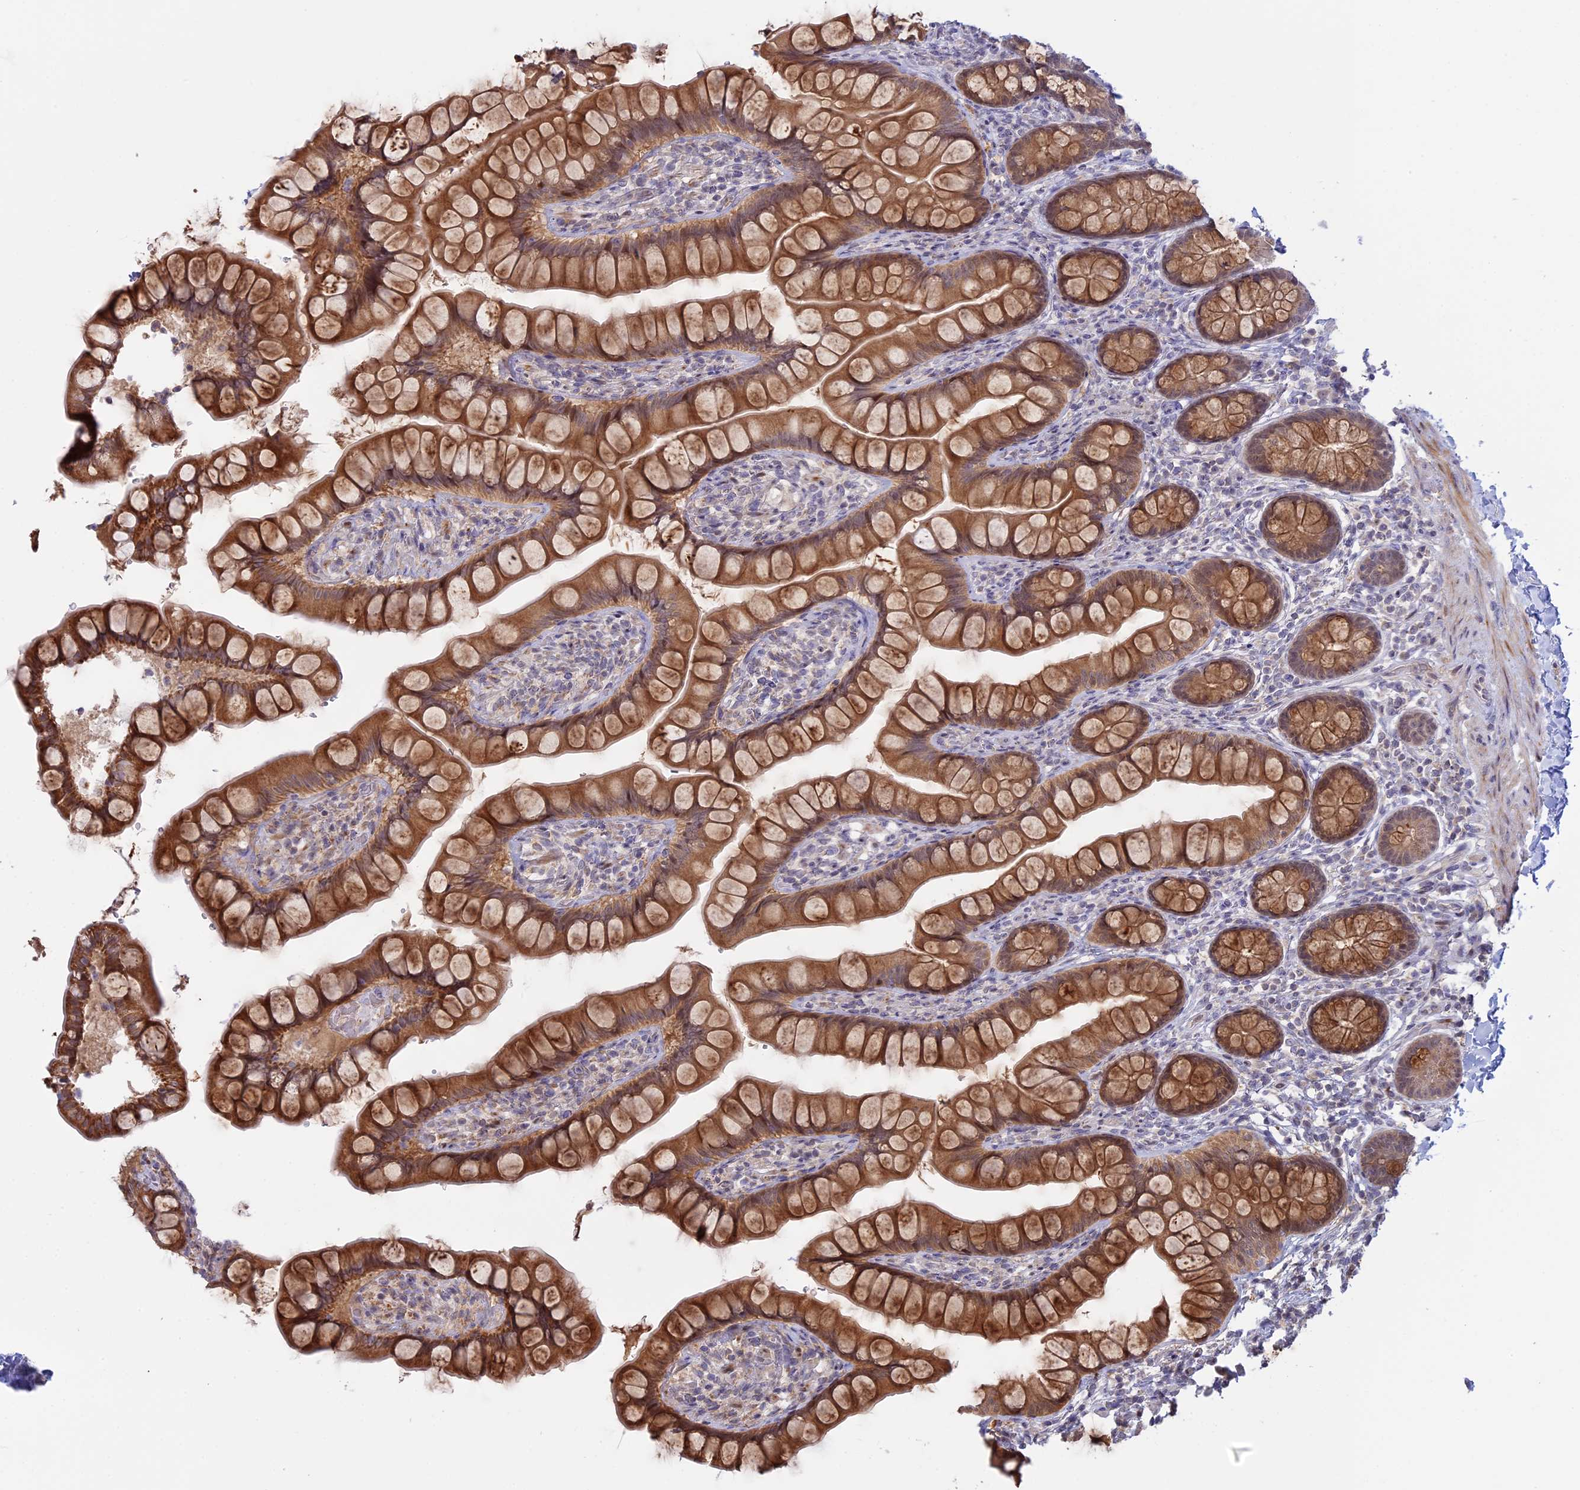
{"staining": {"intensity": "strong", "quantity": ">75%", "location": "cytoplasmic/membranous"}, "tissue": "small intestine", "cell_type": "Glandular cells", "image_type": "normal", "snomed": [{"axis": "morphology", "description": "Normal tissue, NOS"}, {"axis": "topography", "description": "Small intestine"}], "caption": "An IHC photomicrograph of normal tissue is shown. Protein staining in brown labels strong cytoplasmic/membranous positivity in small intestine within glandular cells.", "gene": "GSKIP", "patient": {"sex": "male", "age": 70}}